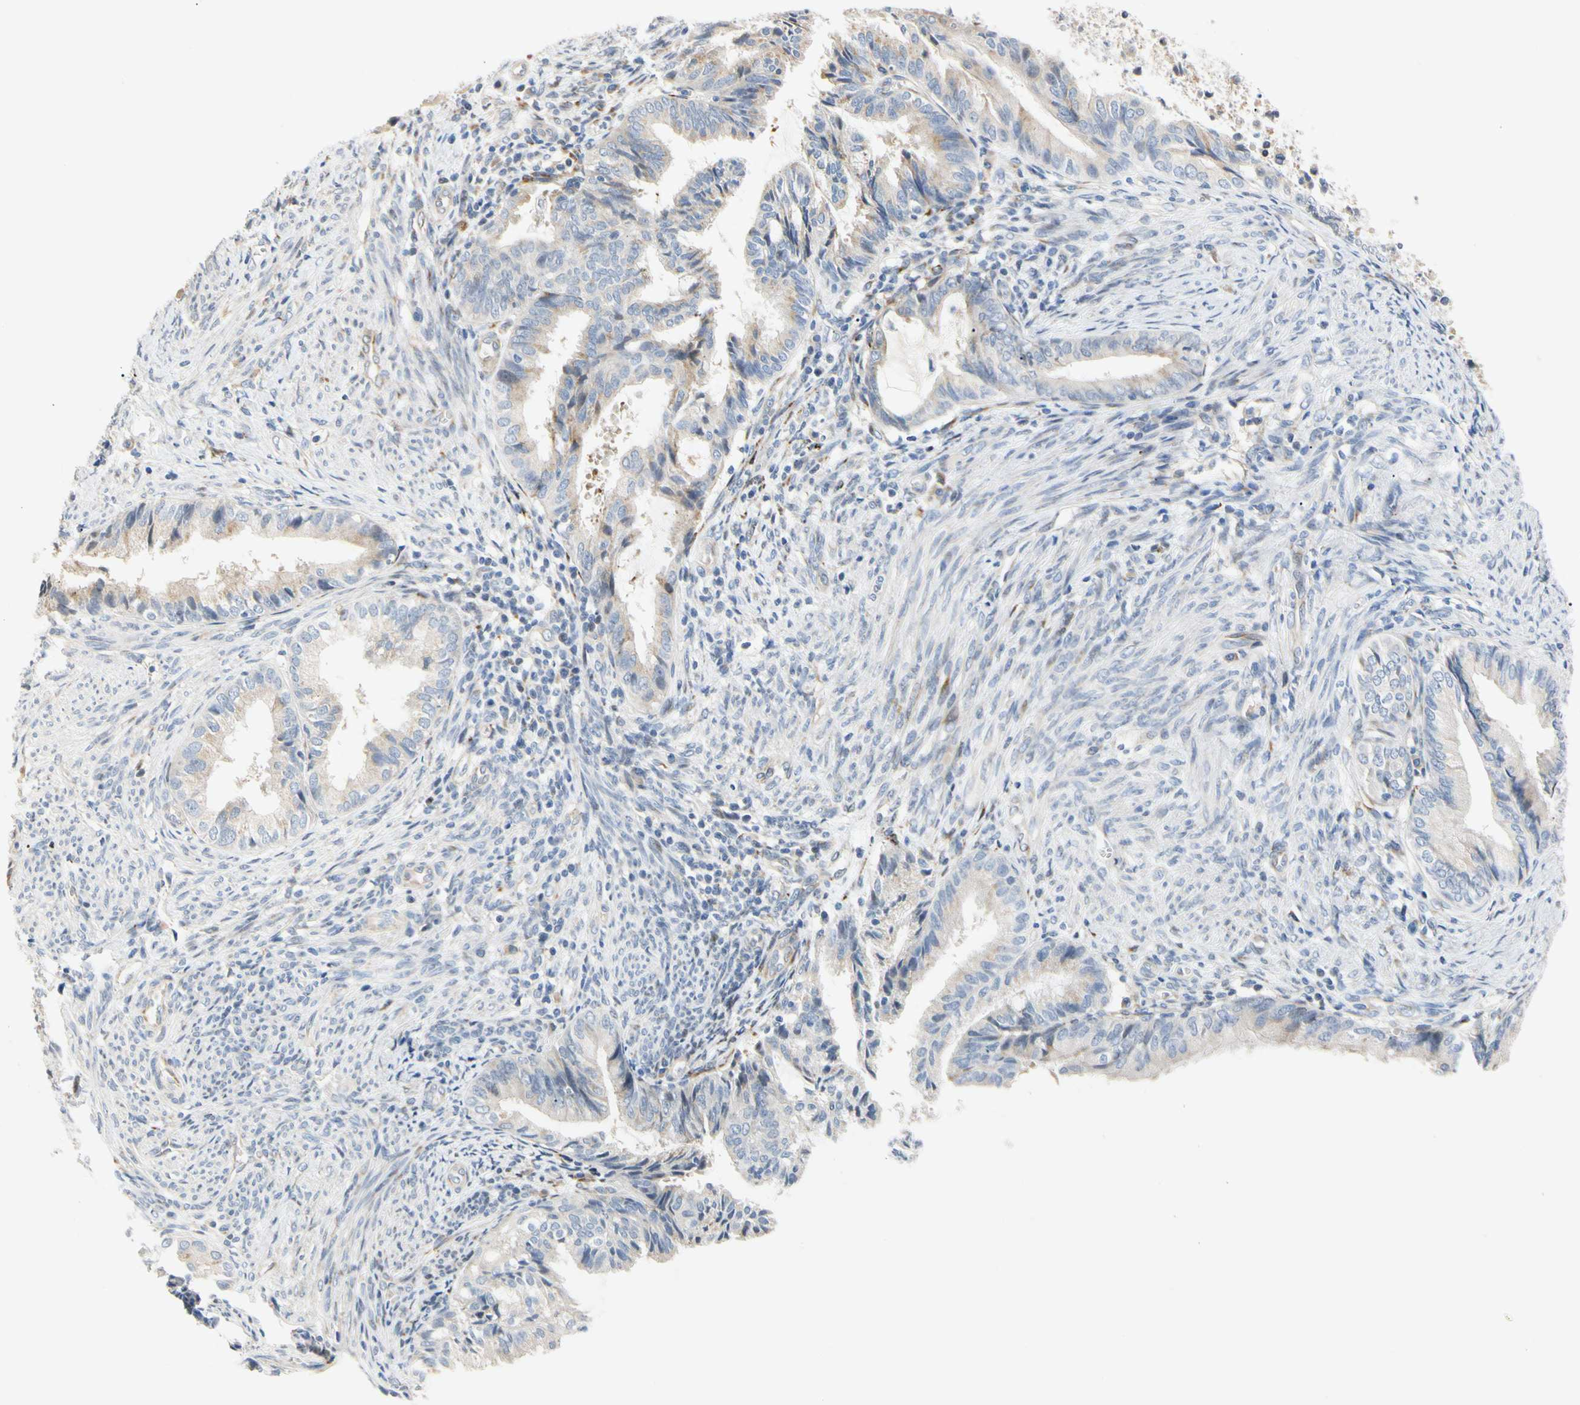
{"staining": {"intensity": "weak", "quantity": "<25%", "location": "cytoplasmic/membranous"}, "tissue": "endometrial cancer", "cell_type": "Tumor cells", "image_type": "cancer", "snomed": [{"axis": "morphology", "description": "Adenocarcinoma, NOS"}, {"axis": "topography", "description": "Endometrium"}], "caption": "Tumor cells show no significant staining in endometrial cancer (adenocarcinoma).", "gene": "ZNF236", "patient": {"sex": "female", "age": 86}}